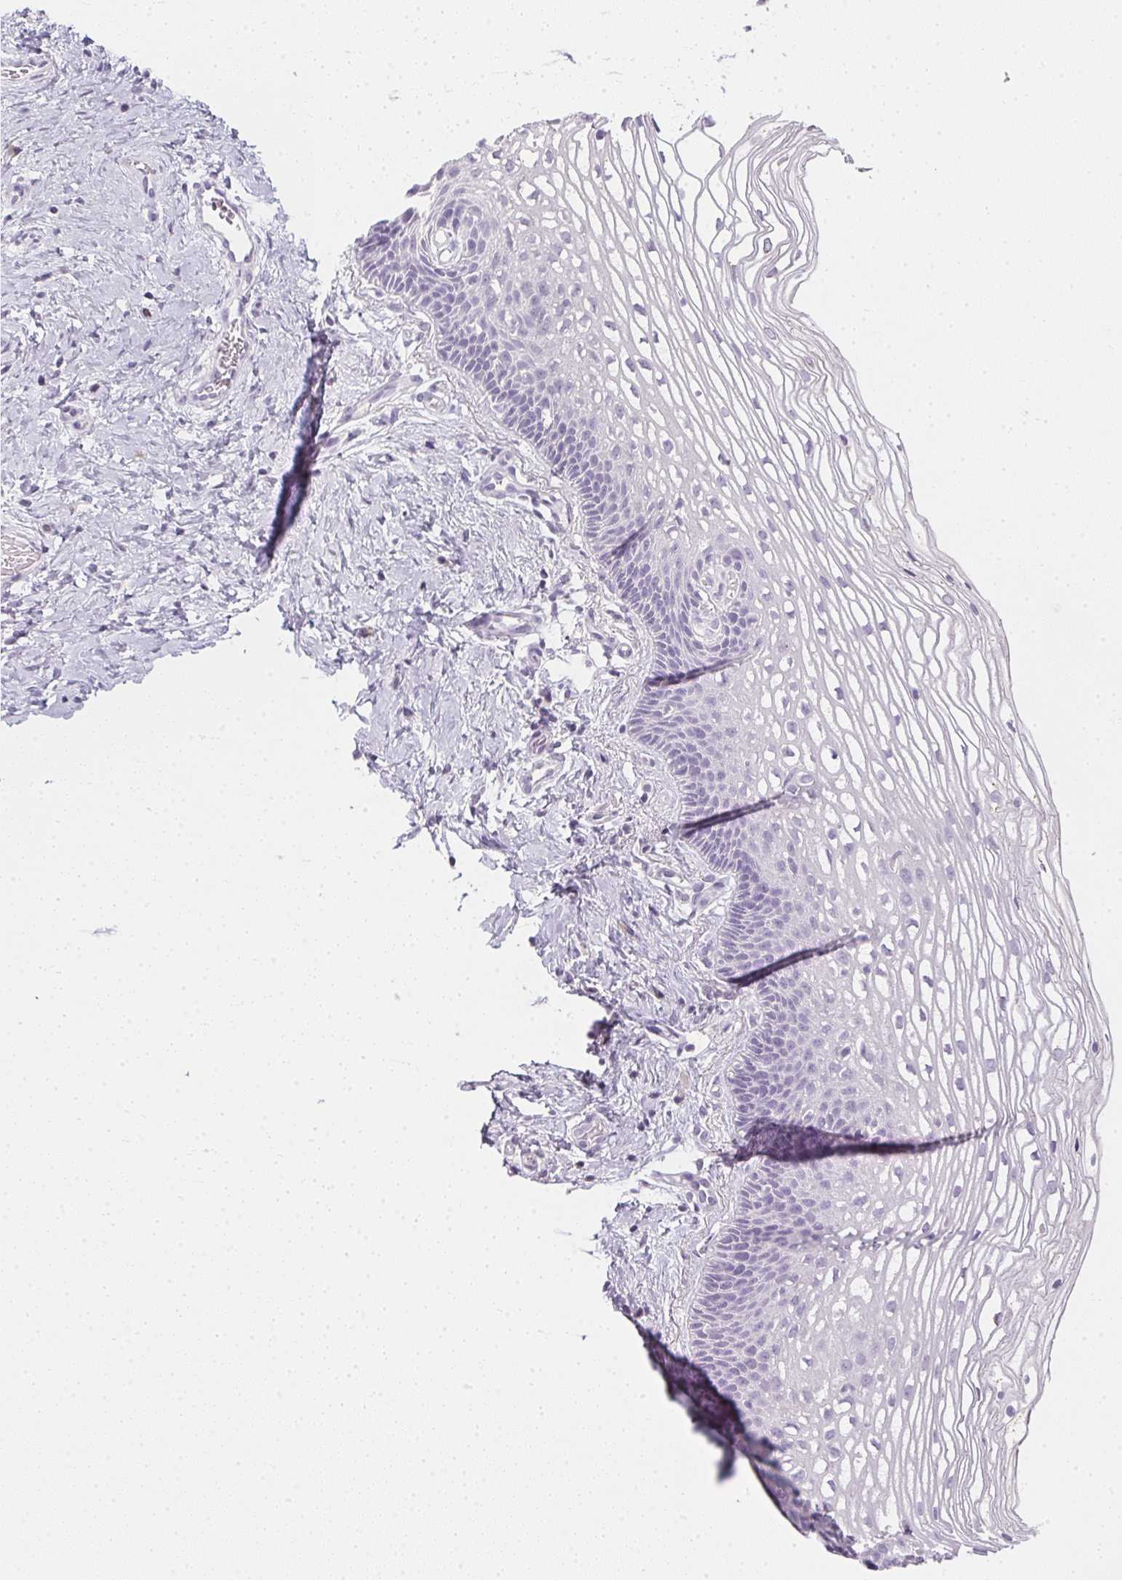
{"staining": {"intensity": "negative", "quantity": "none", "location": "none"}, "tissue": "cervix", "cell_type": "Glandular cells", "image_type": "normal", "snomed": [{"axis": "morphology", "description": "Normal tissue, NOS"}, {"axis": "topography", "description": "Cervix"}], "caption": "This is a histopathology image of IHC staining of unremarkable cervix, which shows no staining in glandular cells. (IHC, brightfield microscopy, high magnification).", "gene": "TMEM72", "patient": {"sex": "female", "age": 34}}